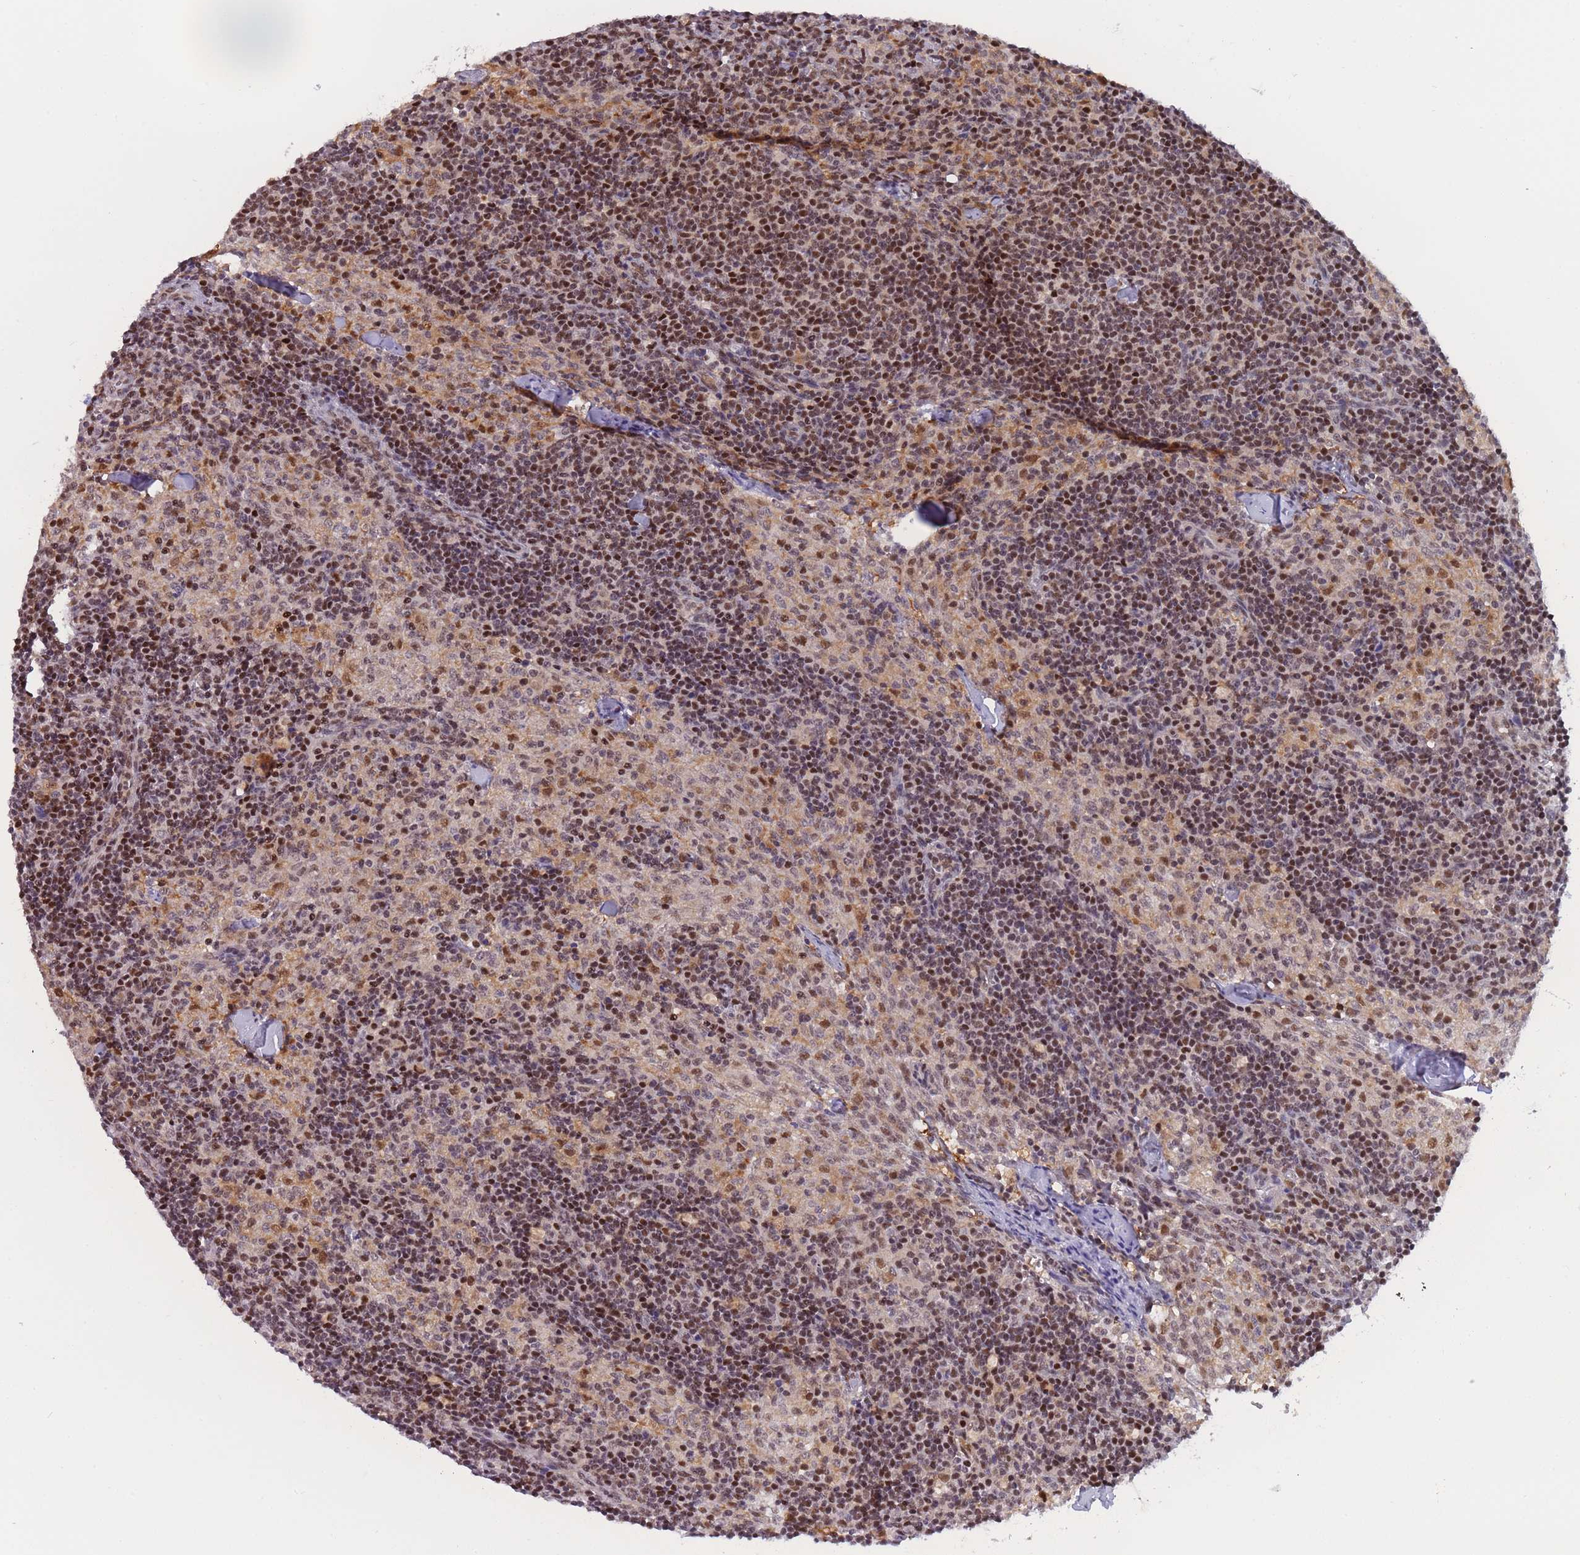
{"staining": {"intensity": "strong", "quantity": ">75%", "location": "nuclear"}, "tissue": "lymph node", "cell_type": "Non-germinal center cells", "image_type": "normal", "snomed": [{"axis": "morphology", "description": "Normal tissue, NOS"}, {"axis": "topography", "description": "Lymph node"}], "caption": "A brown stain highlights strong nuclear positivity of a protein in non-germinal center cells of benign human lymph node. (DAB IHC, brown staining for protein, blue staining for nuclei).", "gene": "DEAF1", "patient": {"sex": "female", "age": 42}}